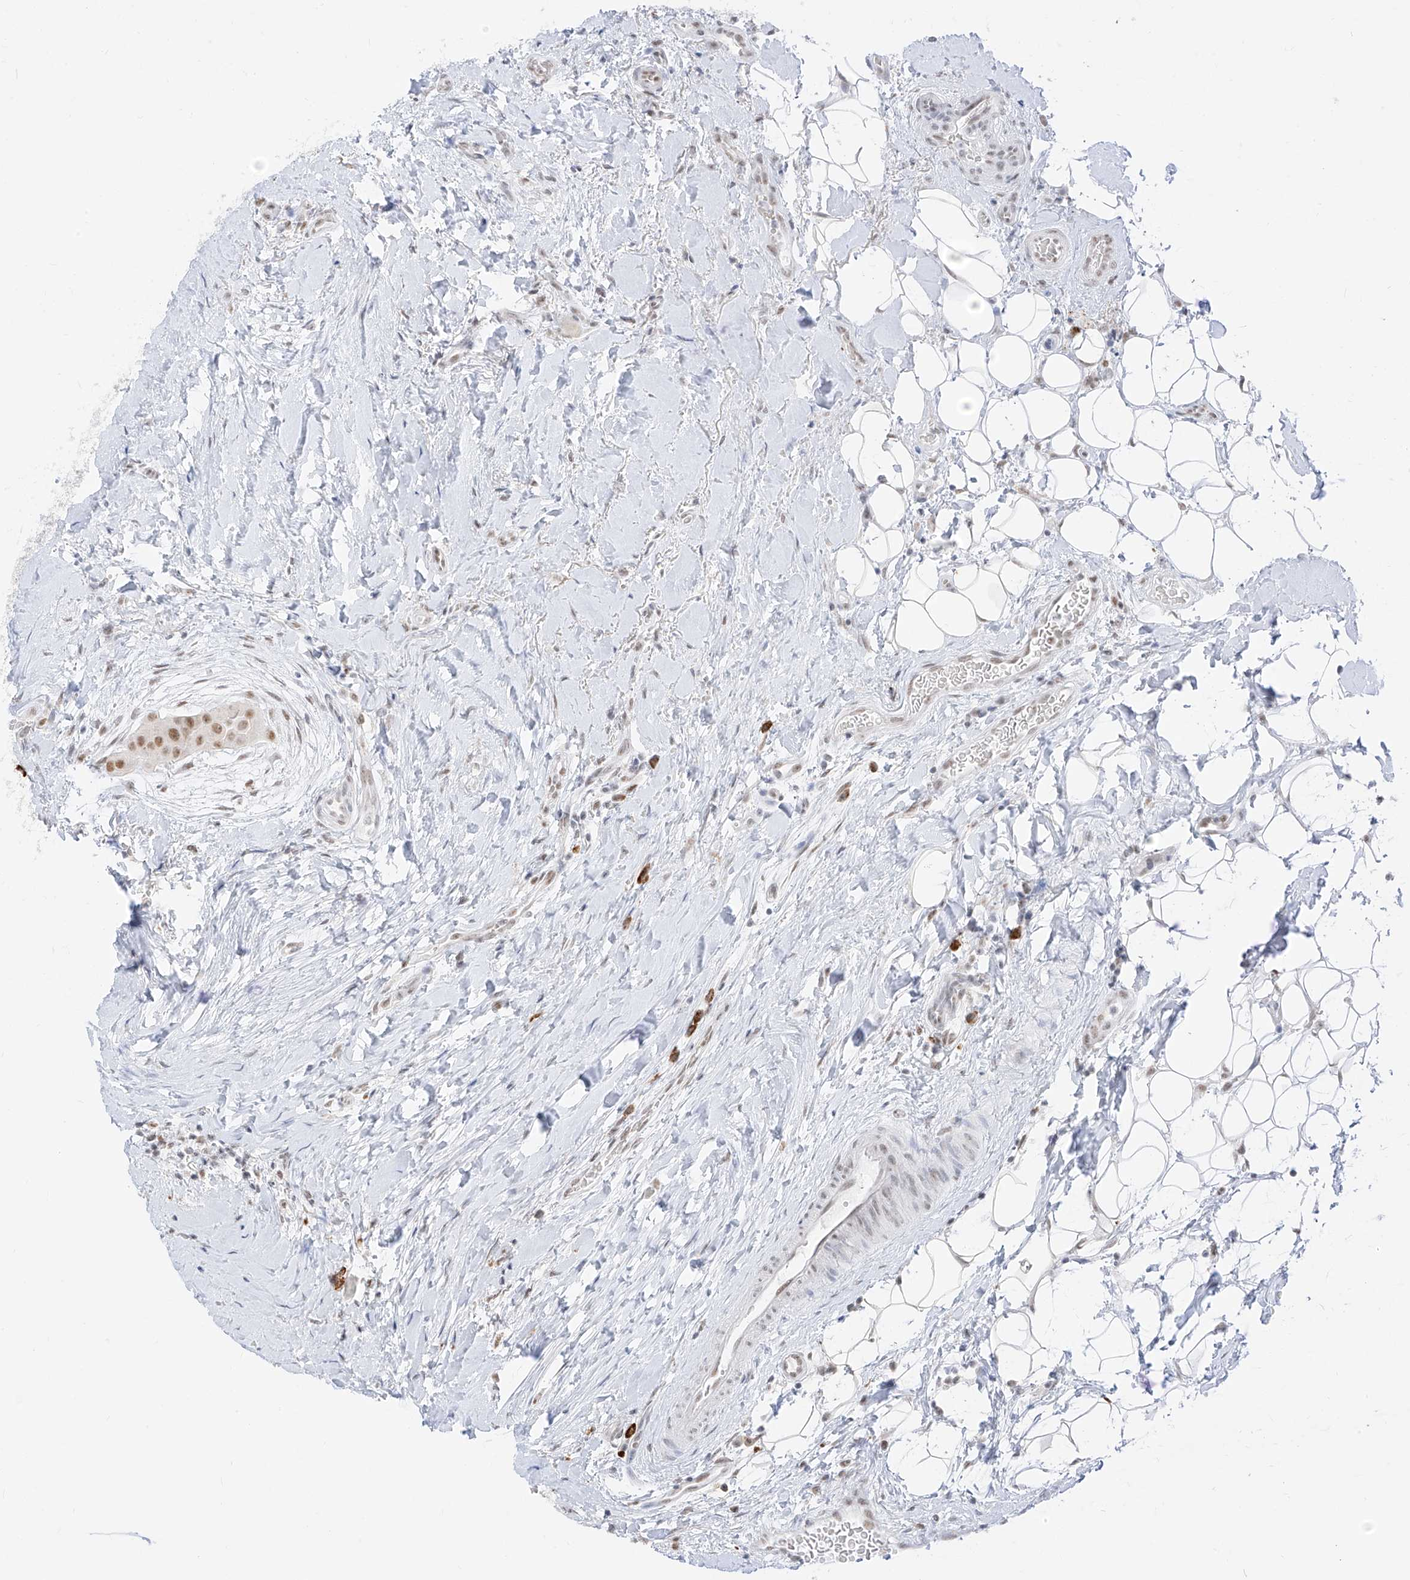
{"staining": {"intensity": "moderate", "quantity": ">75%", "location": "nuclear"}, "tissue": "thyroid cancer", "cell_type": "Tumor cells", "image_type": "cancer", "snomed": [{"axis": "morphology", "description": "Papillary adenocarcinoma, NOS"}, {"axis": "topography", "description": "Thyroid gland"}], "caption": "Immunohistochemistry (IHC) staining of thyroid cancer, which displays medium levels of moderate nuclear positivity in about >75% of tumor cells indicating moderate nuclear protein positivity. The staining was performed using DAB (brown) for protein detection and nuclei were counterstained in hematoxylin (blue).", "gene": "SUPT5H", "patient": {"sex": "male", "age": 33}}